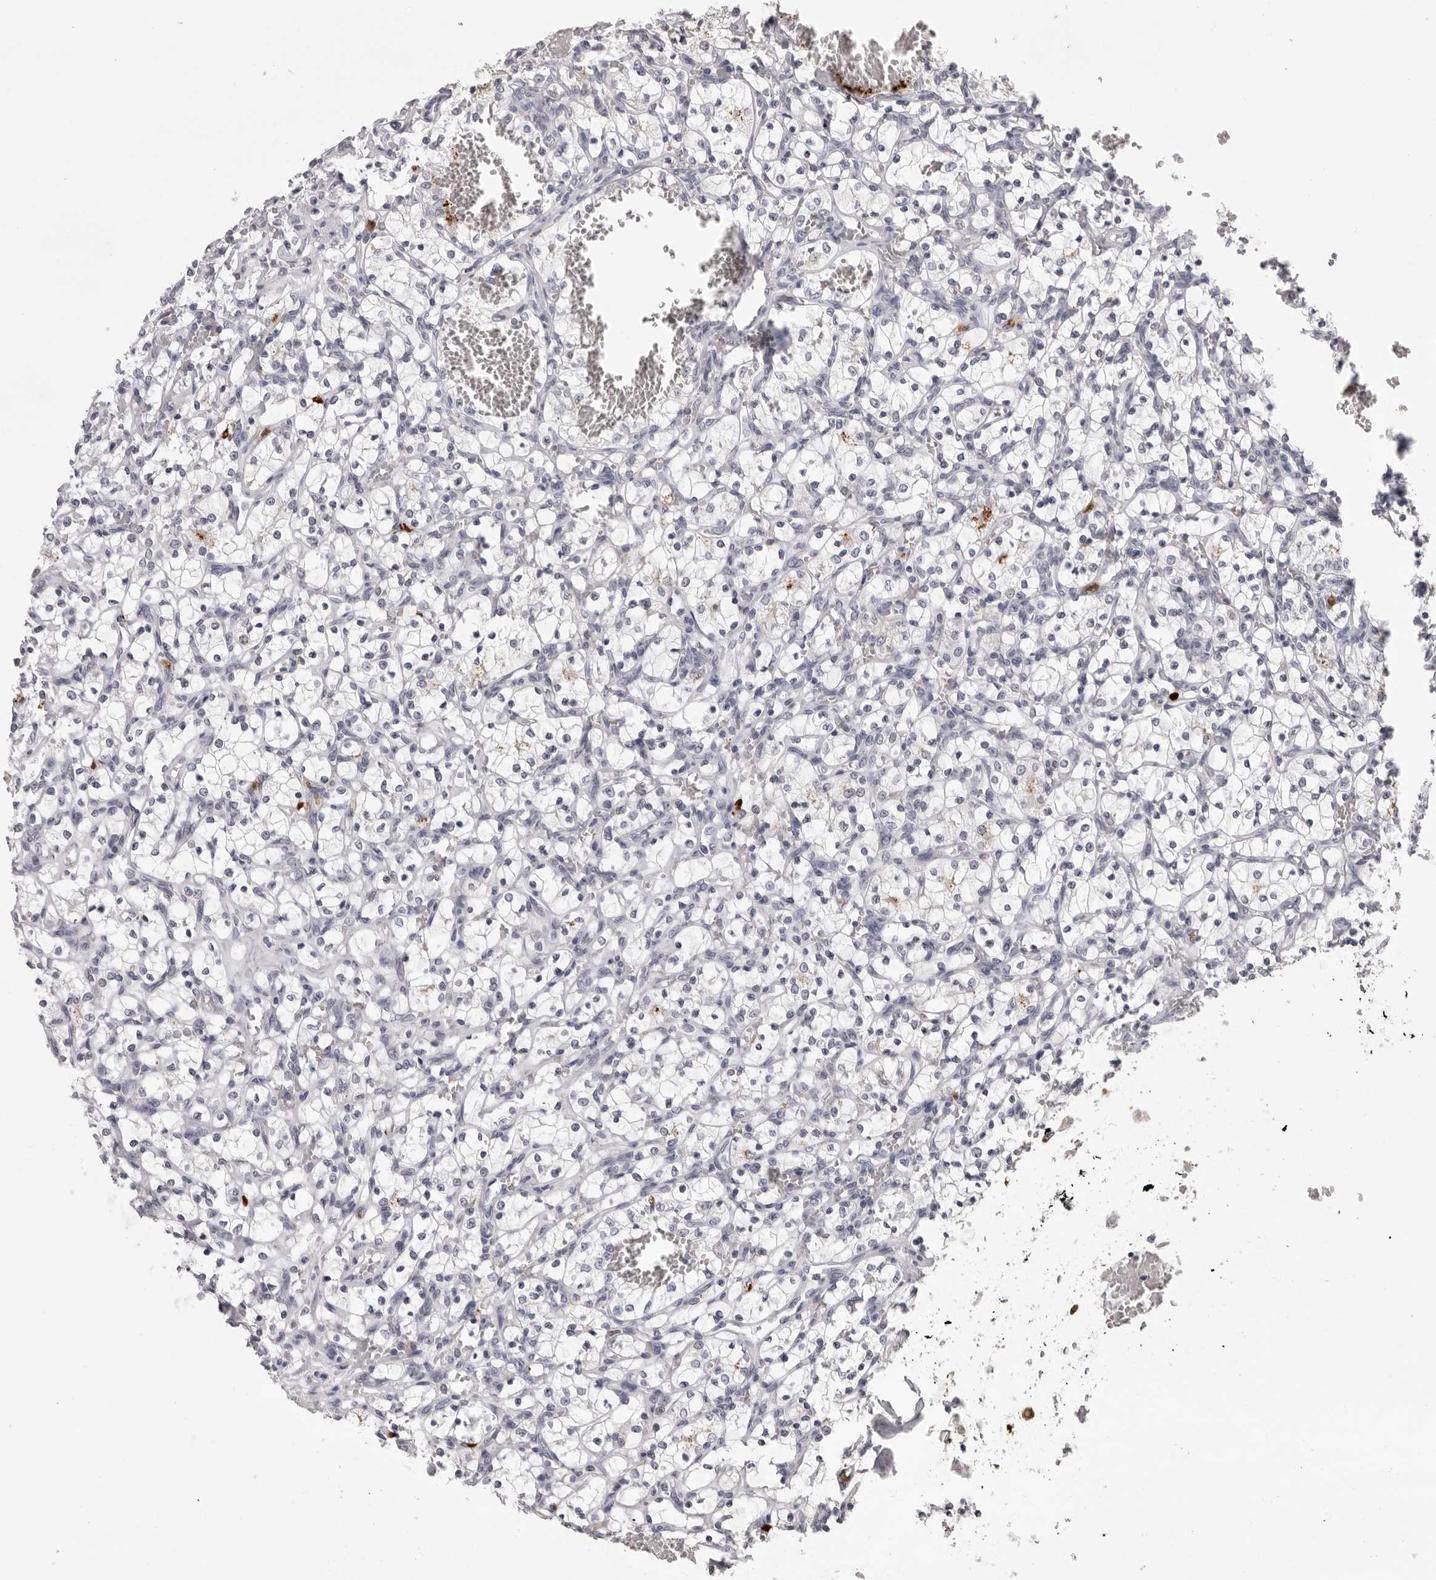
{"staining": {"intensity": "negative", "quantity": "none", "location": "none"}, "tissue": "renal cancer", "cell_type": "Tumor cells", "image_type": "cancer", "snomed": [{"axis": "morphology", "description": "Adenocarcinoma, NOS"}, {"axis": "topography", "description": "Kidney"}], "caption": "Immunohistochemical staining of renal adenocarcinoma displays no significant staining in tumor cells.", "gene": "IL31", "patient": {"sex": "female", "age": 69}}